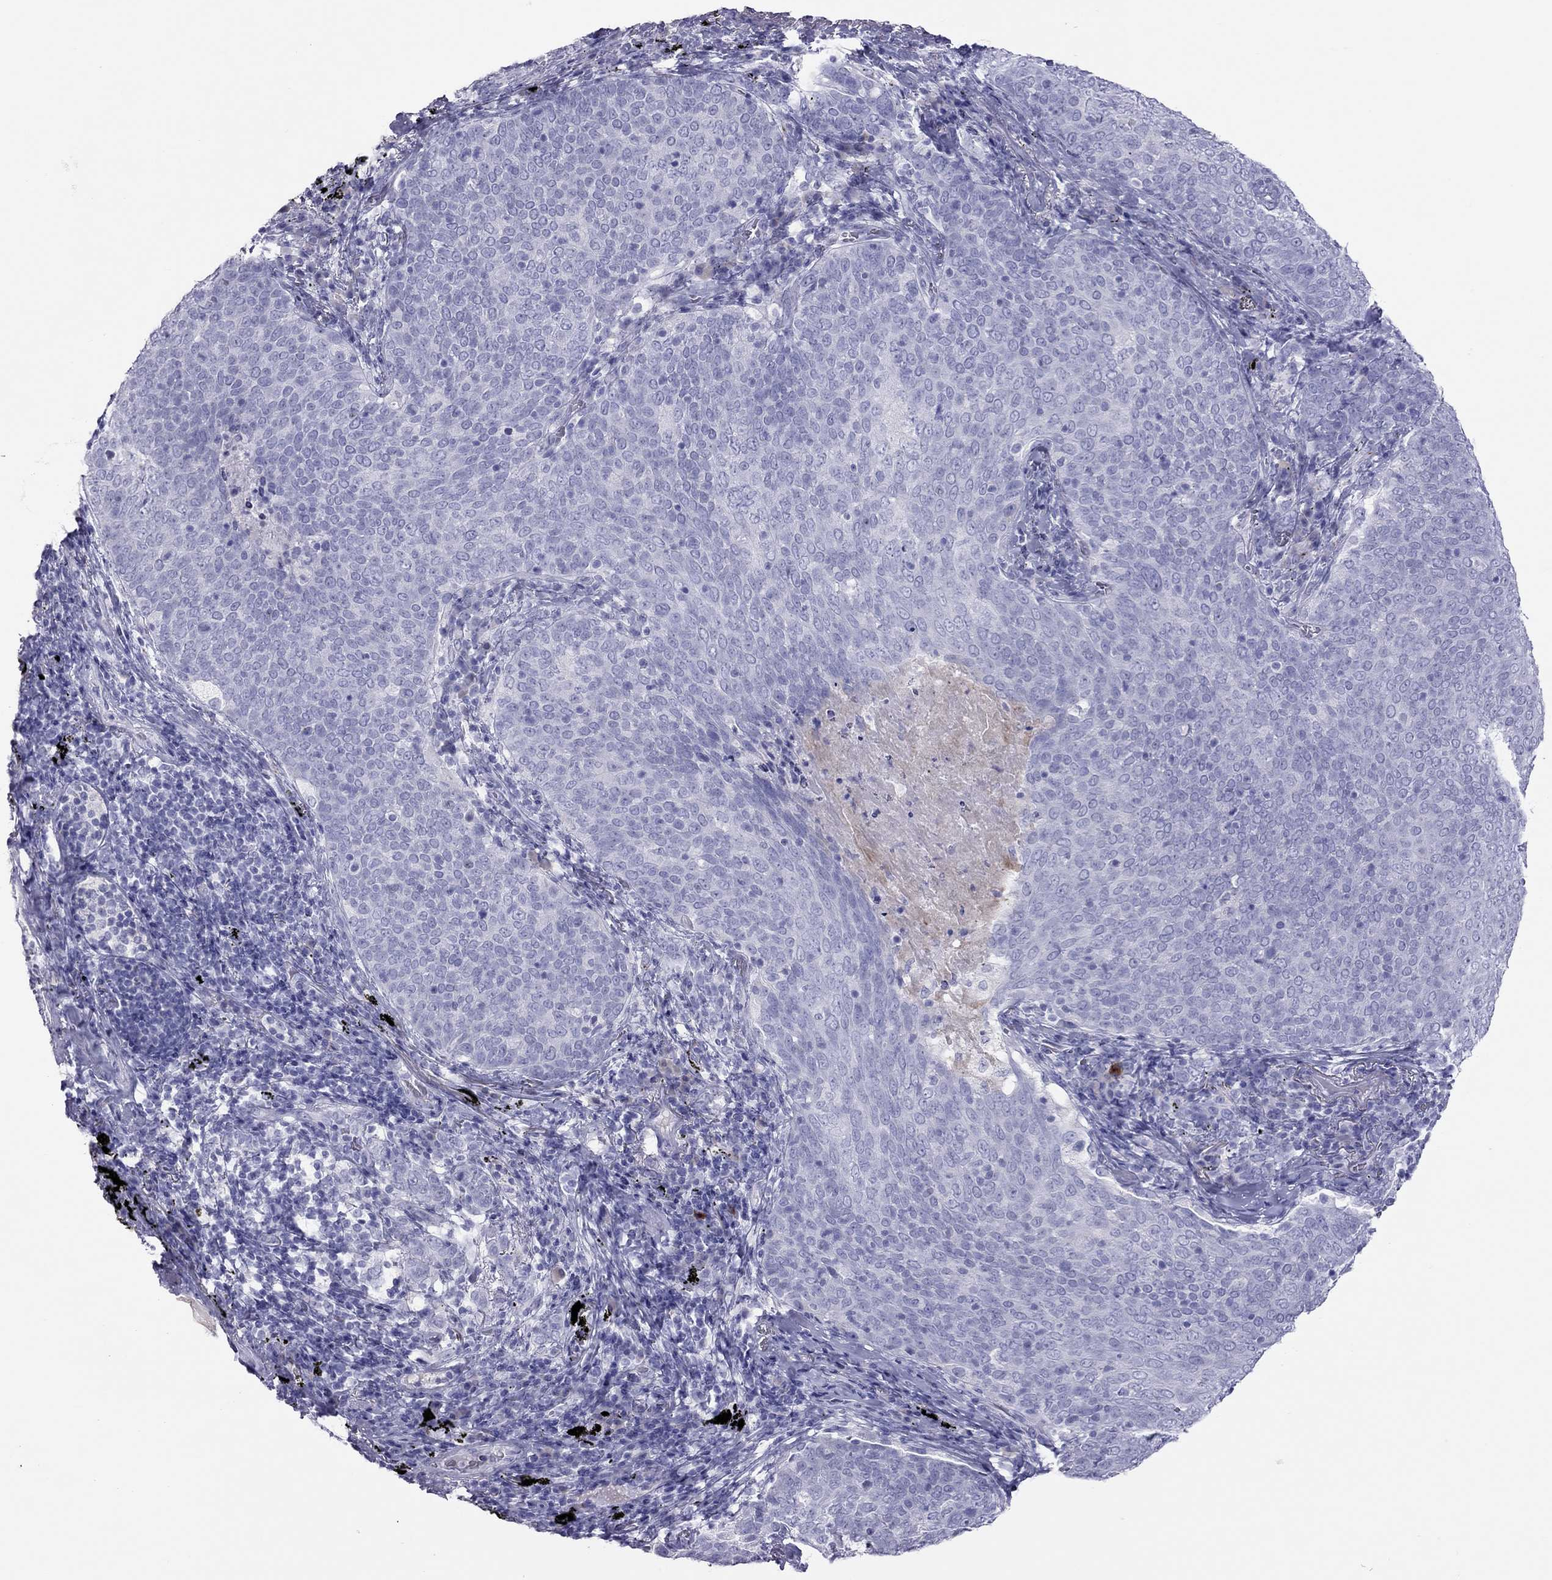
{"staining": {"intensity": "negative", "quantity": "none", "location": "none"}, "tissue": "lung cancer", "cell_type": "Tumor cells", "image_type": "cancer", "snomed": [{"axis": "morphology", "description": "Squamous cell carcinoma, NOS"}, {"axis": "topography", "description": "Lung"}], "caption": "Lung cancer (squamous cell carcinoma) stained for a protein using immunohistochemistry (IHC) exhibits no positivity tumor cells.", "gene": "STAG3", "patient": {"sex": "male", "age": 82}}